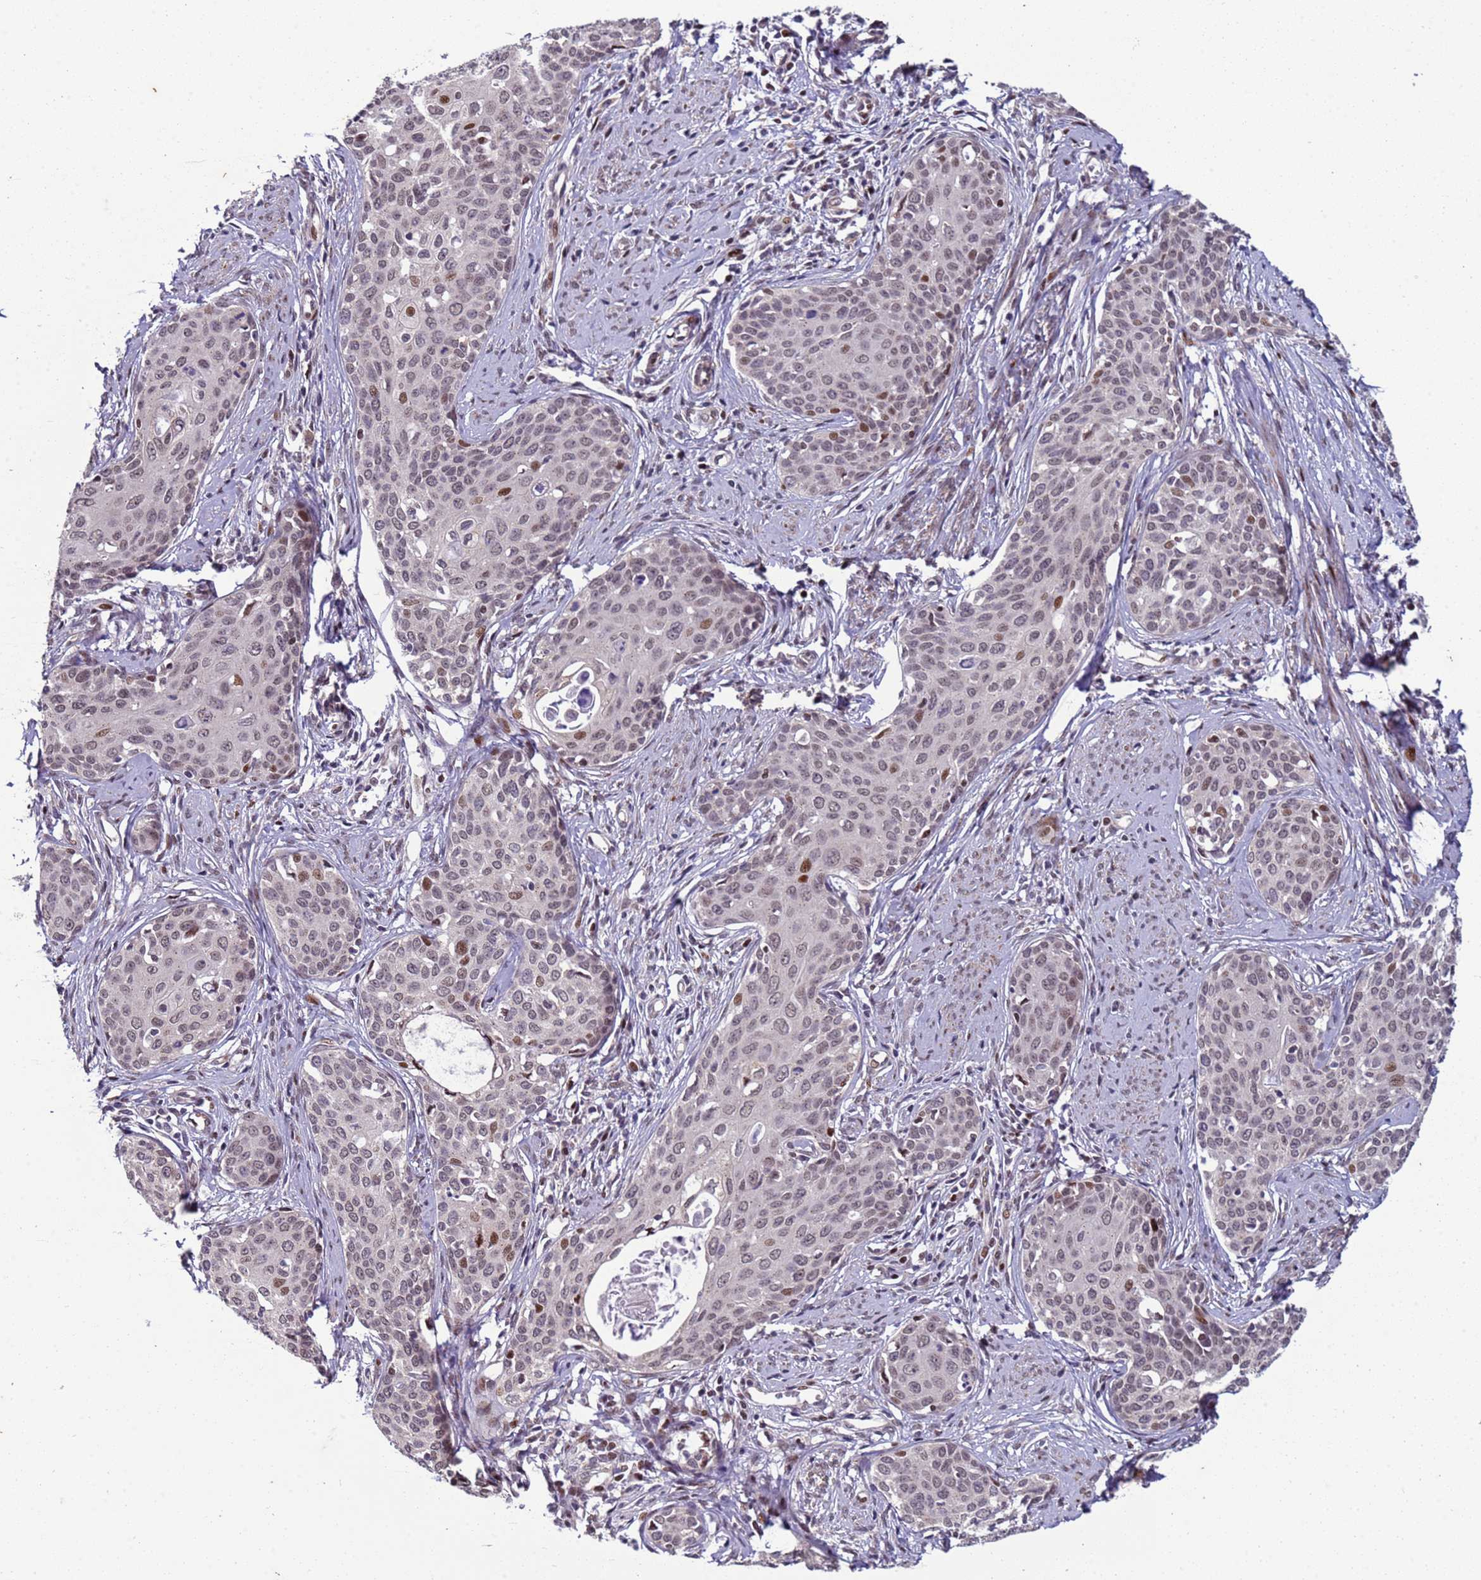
{"staining": {"intensity": "weak", "quantity": "<25%", "location": "nuclear"}, "tissue": "cervical cancer", "cell_type": "Tumor cells", "image_type": "cancer", "snomed": [{"axis": "morphology", "description": "Squamous cell carcinoma, NOS"}, {"axis": "topography", "description": "Cervix"}], "caption": "DAB (3,3'-diaminobenzidine) immunohistochemical staining of human cervical cancer shows no significant expression in tumor cells.", "gene": "SHC3", "patient": {"sex": "female", "age": 46}}